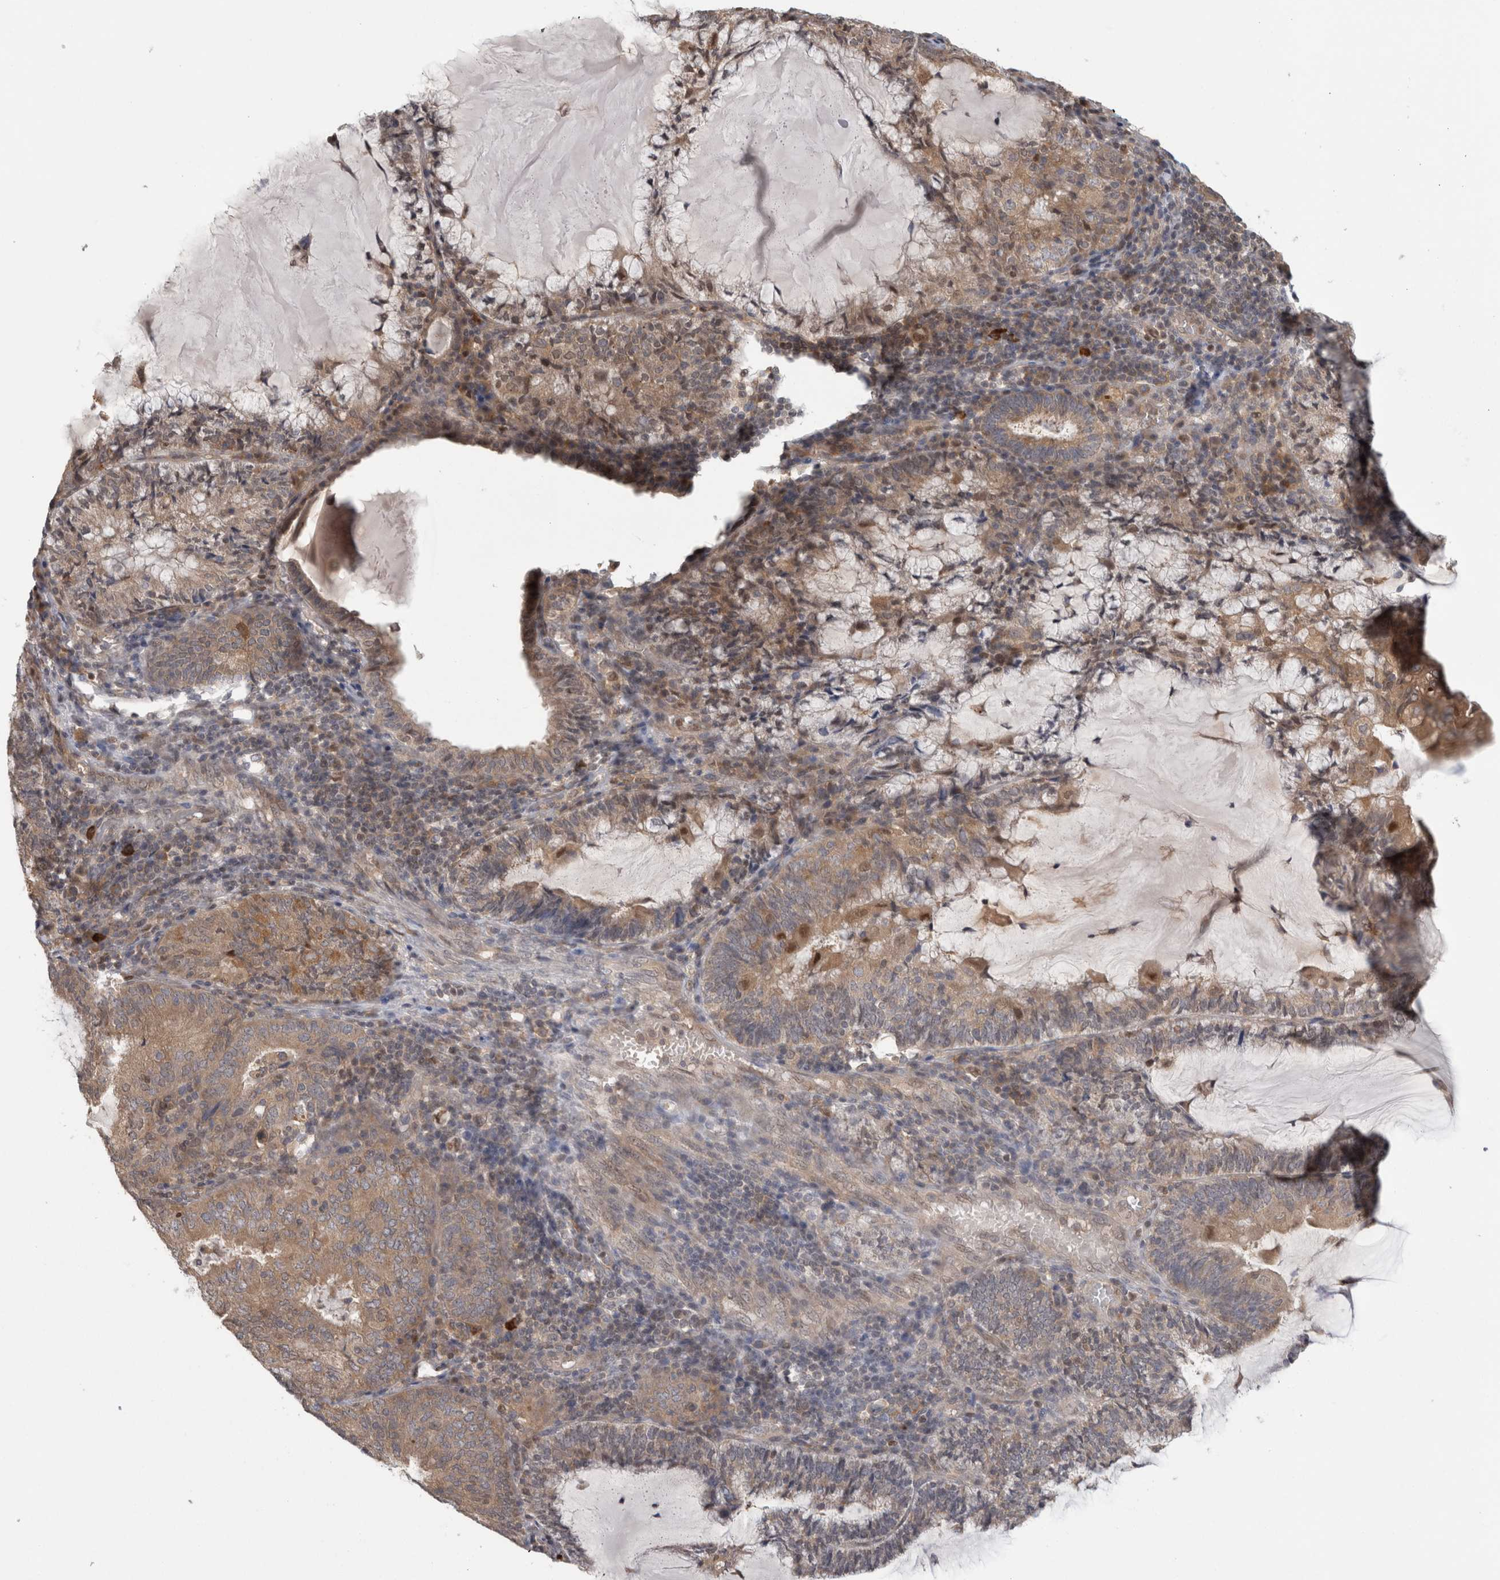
{"staining": {"intensity": "moderate", "quantity": ">75%", "location": "cytoplasmic/membranous,nuclear"}, "tissue": "endometrial cancer", "cell_type": "Tumor cells", "image_type": "cancer", "snomed": [{"axis": "morphology", "description": "Adenocarcinoma, NOS"}, {"axis": "topography", "description": "Endometrium"}], "caption": "Moderate cytoplasmic/membranous and nuclear expression is seen in approximately >75% of tumor cells in endometrial cancer.", "gene": "PIGP", "patient": {"sex": "female", "age": 81}}